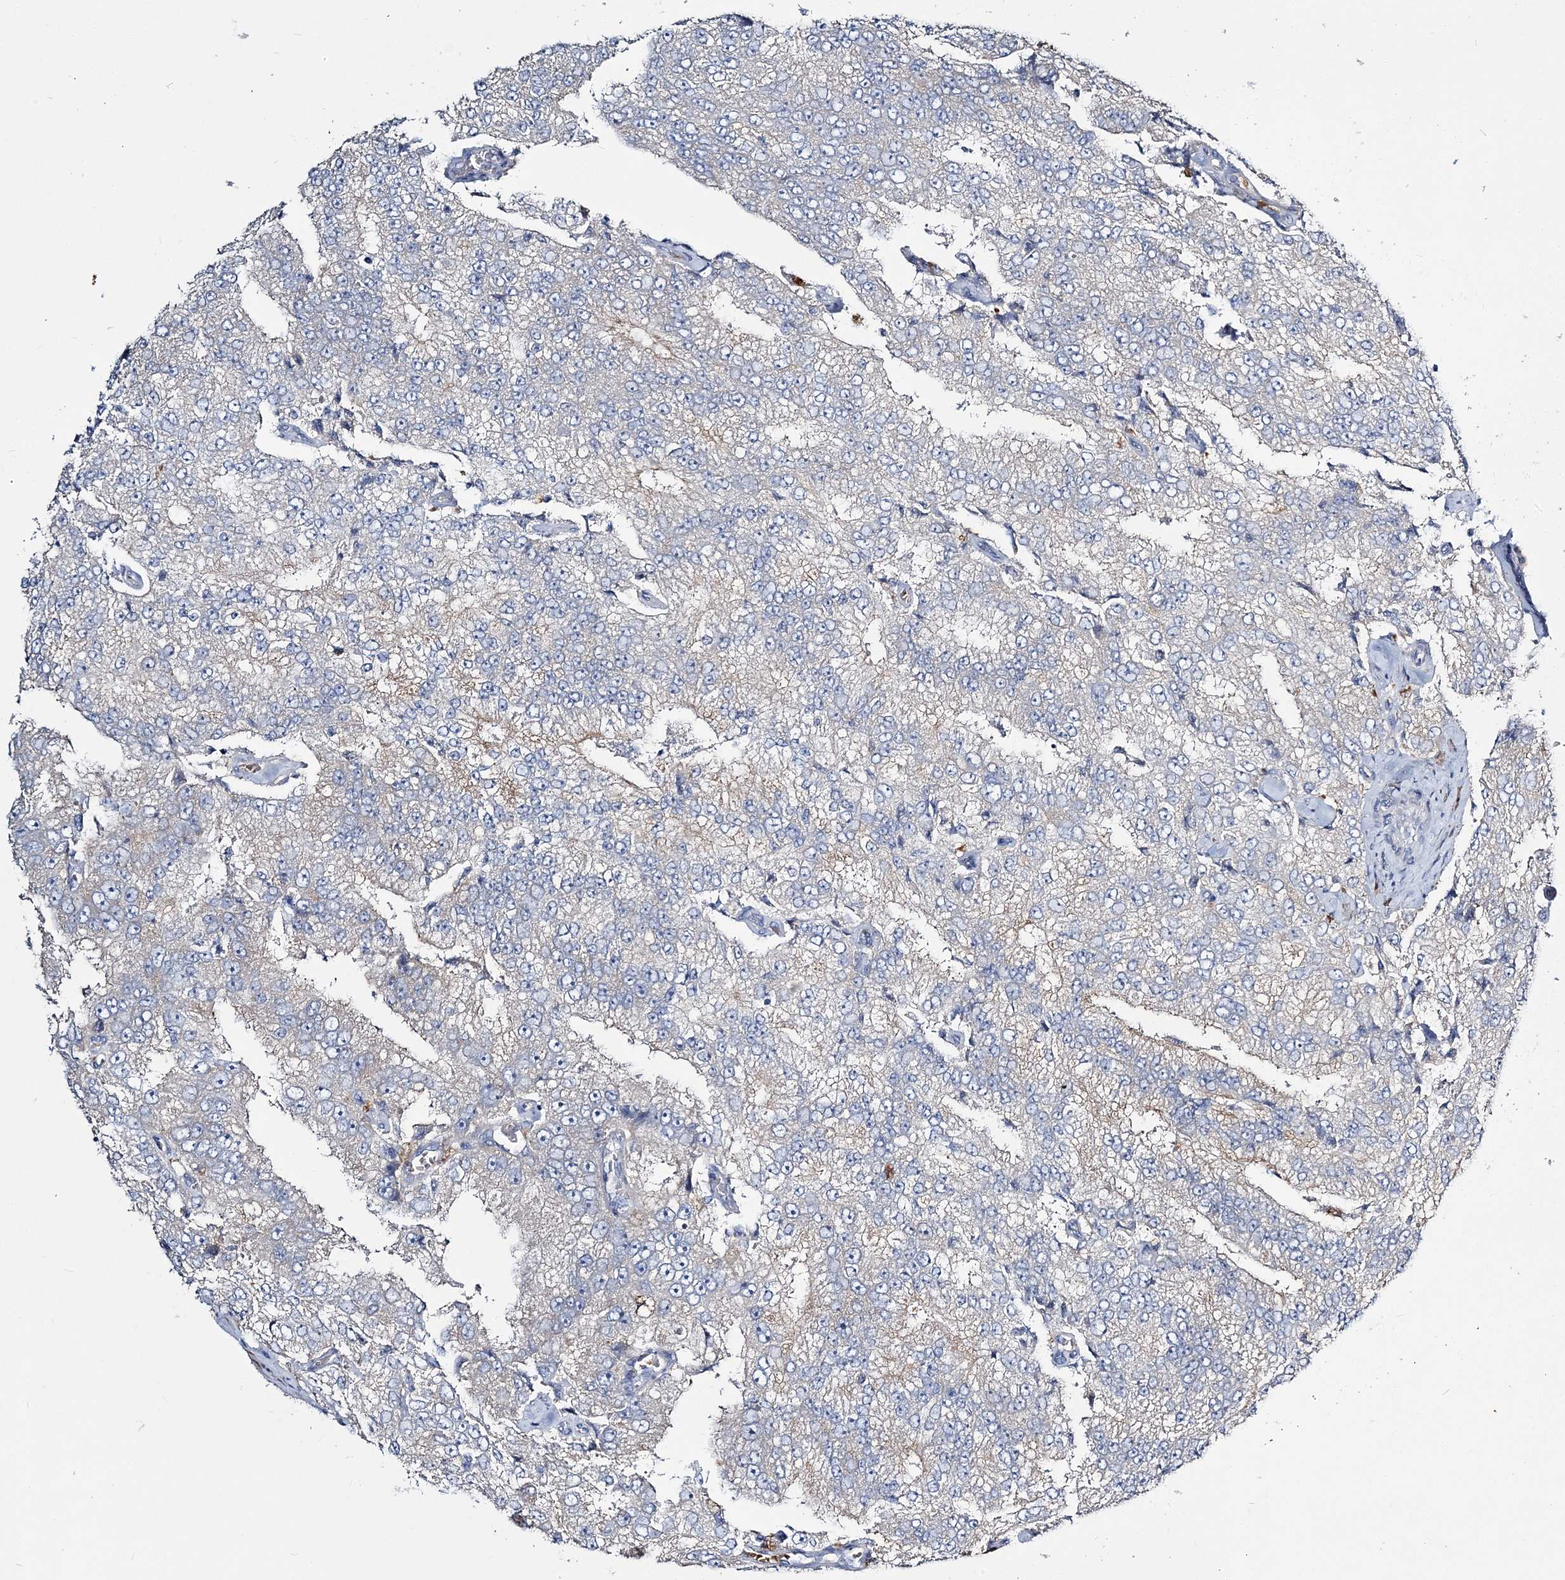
{"staining": {"intensity": "weak", "quantity": "<25%", "location": "cytoplasmic/membranous"}, "tissue": "prostate cancer", "cell_type": "Tumor cells", "image_type": "cancer", "snomed": [{"axis": "morphology", "description": "Adenocarcinoma, High grade"}, {"axis": "topography", "description": "Prostate"}], "caption": "Immunohistochemistry (IHC) histopathology image of neoplastic tissue: human prostate adenocarcinoma (high-grade) stained with DAB (3,3'-diaminobenzidine) demonstrates no significant protein positivity in tumor cells.", "gene": "ATP11B", "patient": {"sex": "male", "age": 58}}